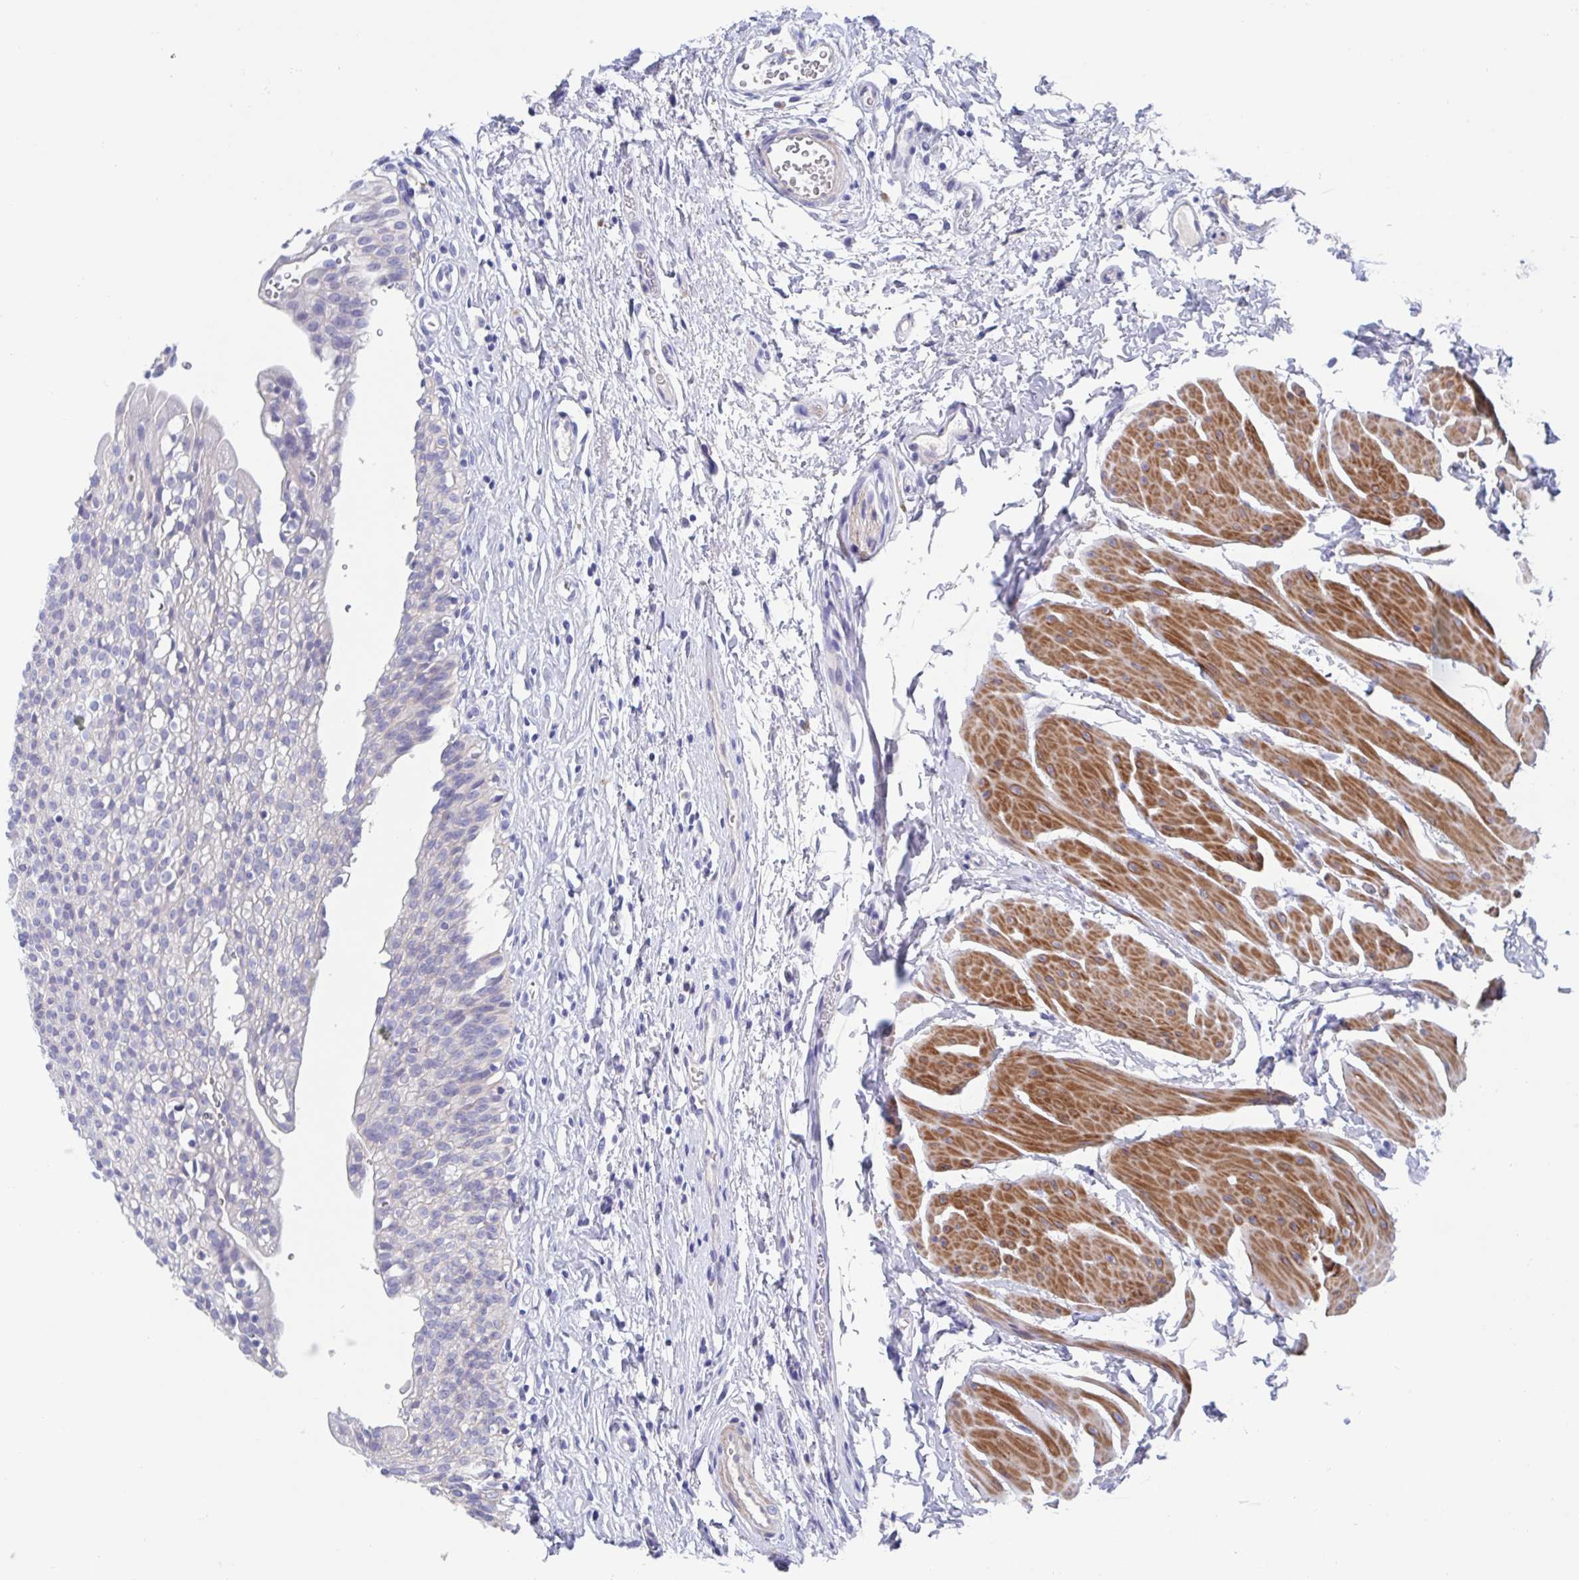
{"staining": {"intensity": "negative", "quantity": "none", "location": "none"}, "tissue": "urinary bladder", "cell_type": "Urothelial cells", "image_type": "normal", "snomed": [{"axis": "morphology", "description": "Normal tissue, NOS"}, {"axis": "topography", "description": "Urinary bladder"}], "caption": "An IHC micrograph of benign urinary bladder is shown. There is no staining in urothelial cells of urinary bladder. (DAB immunohistochemistry visualized using brightfield microscopy, high magnification).", "gene": "CDH2", "patient": {"sex": "male", "age": 51}}